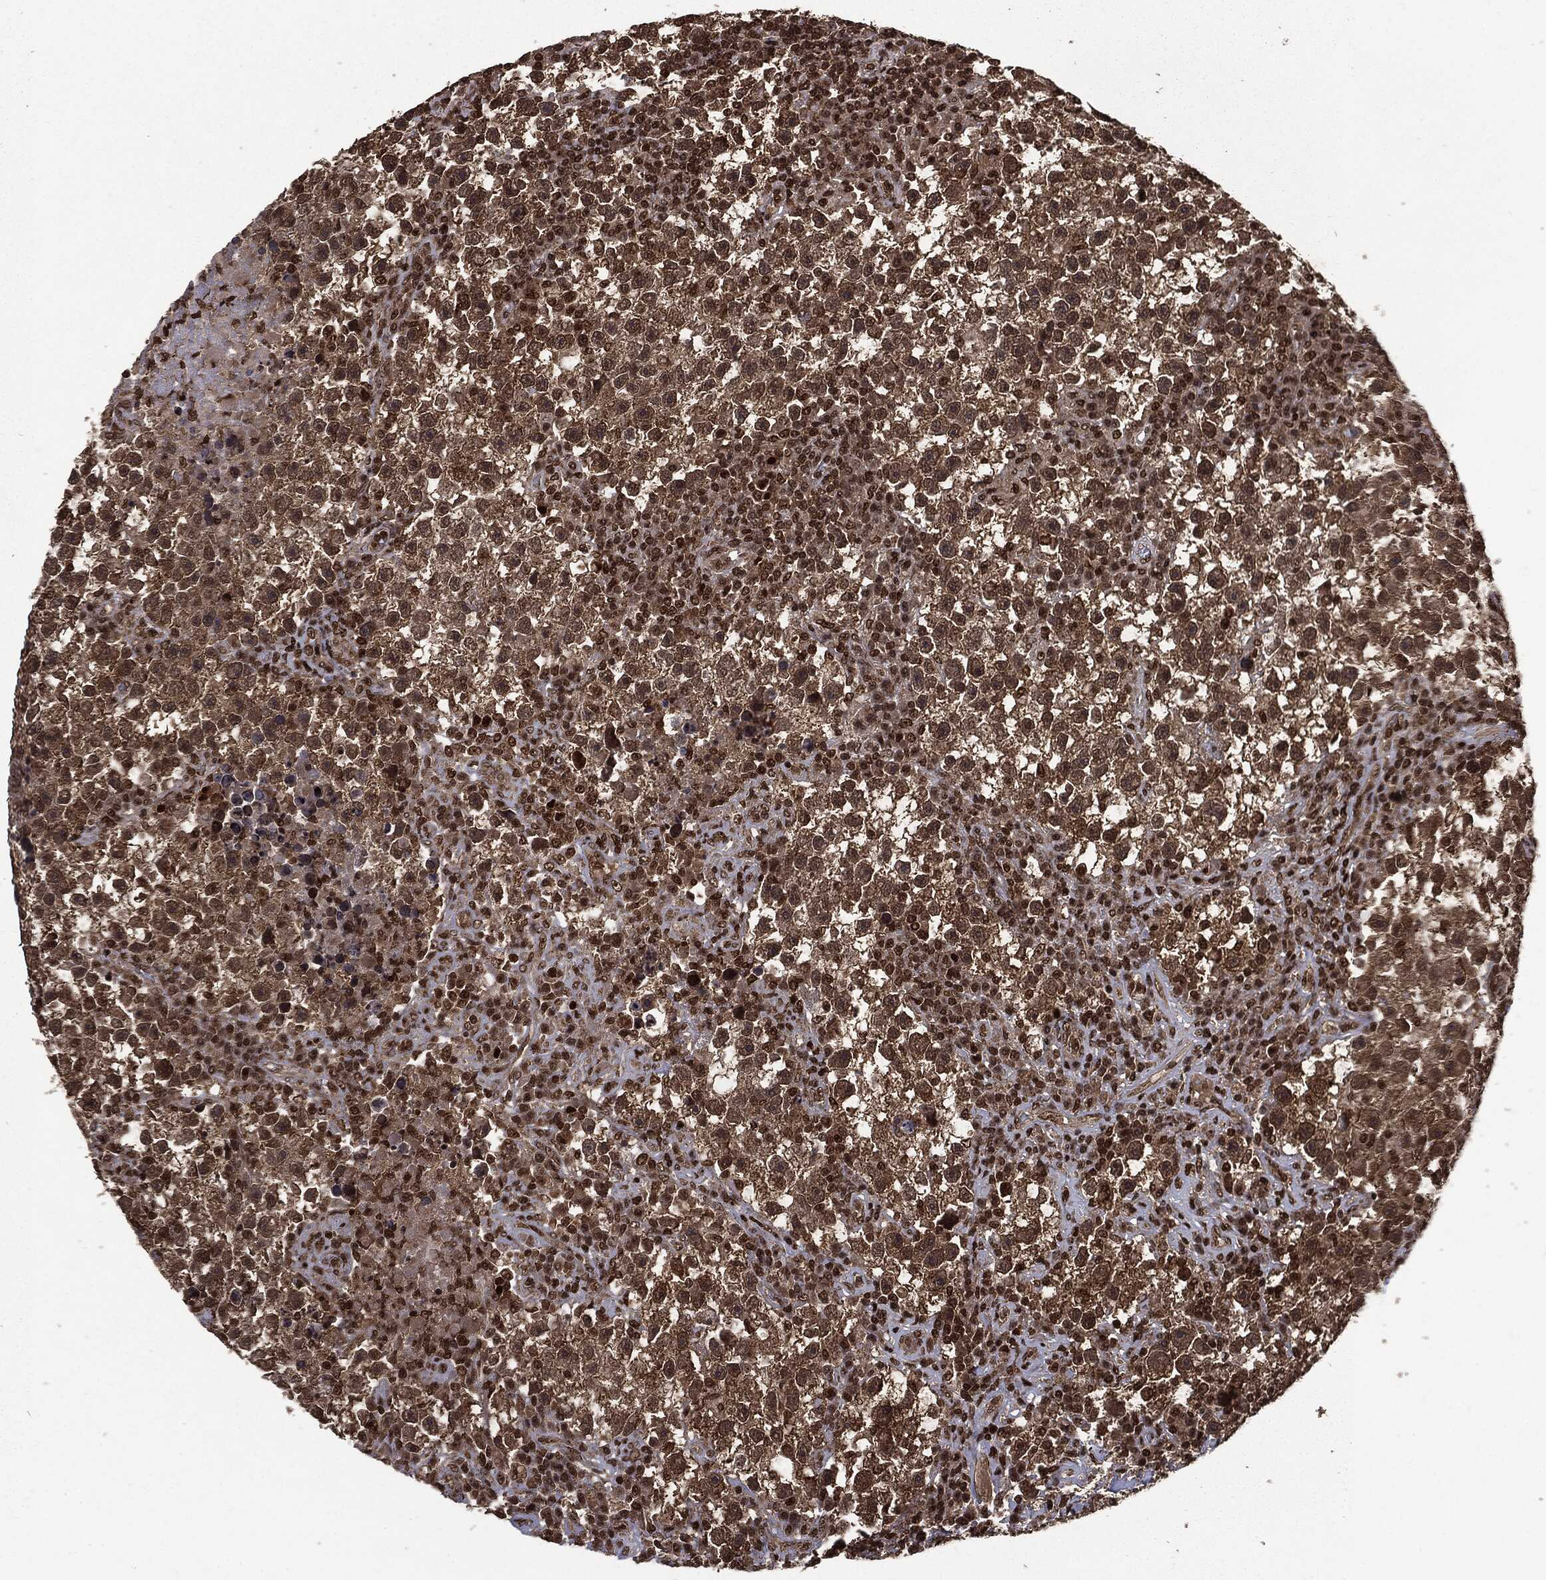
{"staining": {"intensity": "moderate", "quantity": ">75%", "location": "cytoplasmic/membranous,nuclear"}, "tissue": "testis cancer", "cell_type": "Tumor cells", "image_type": "cancer", "snomed": [{"axis": "morphology", "description": "Seminoma, NOS"}, {"axis": "topography", "description": "Testis"}], "caption": "Seminoma (testis) tissue reveals moderate cytoplasmic/membranous and nuclear staining in approximately >75% of tumor cells", "gene": "CTDP1", "patient": {"sex": "male", "age": 47}}